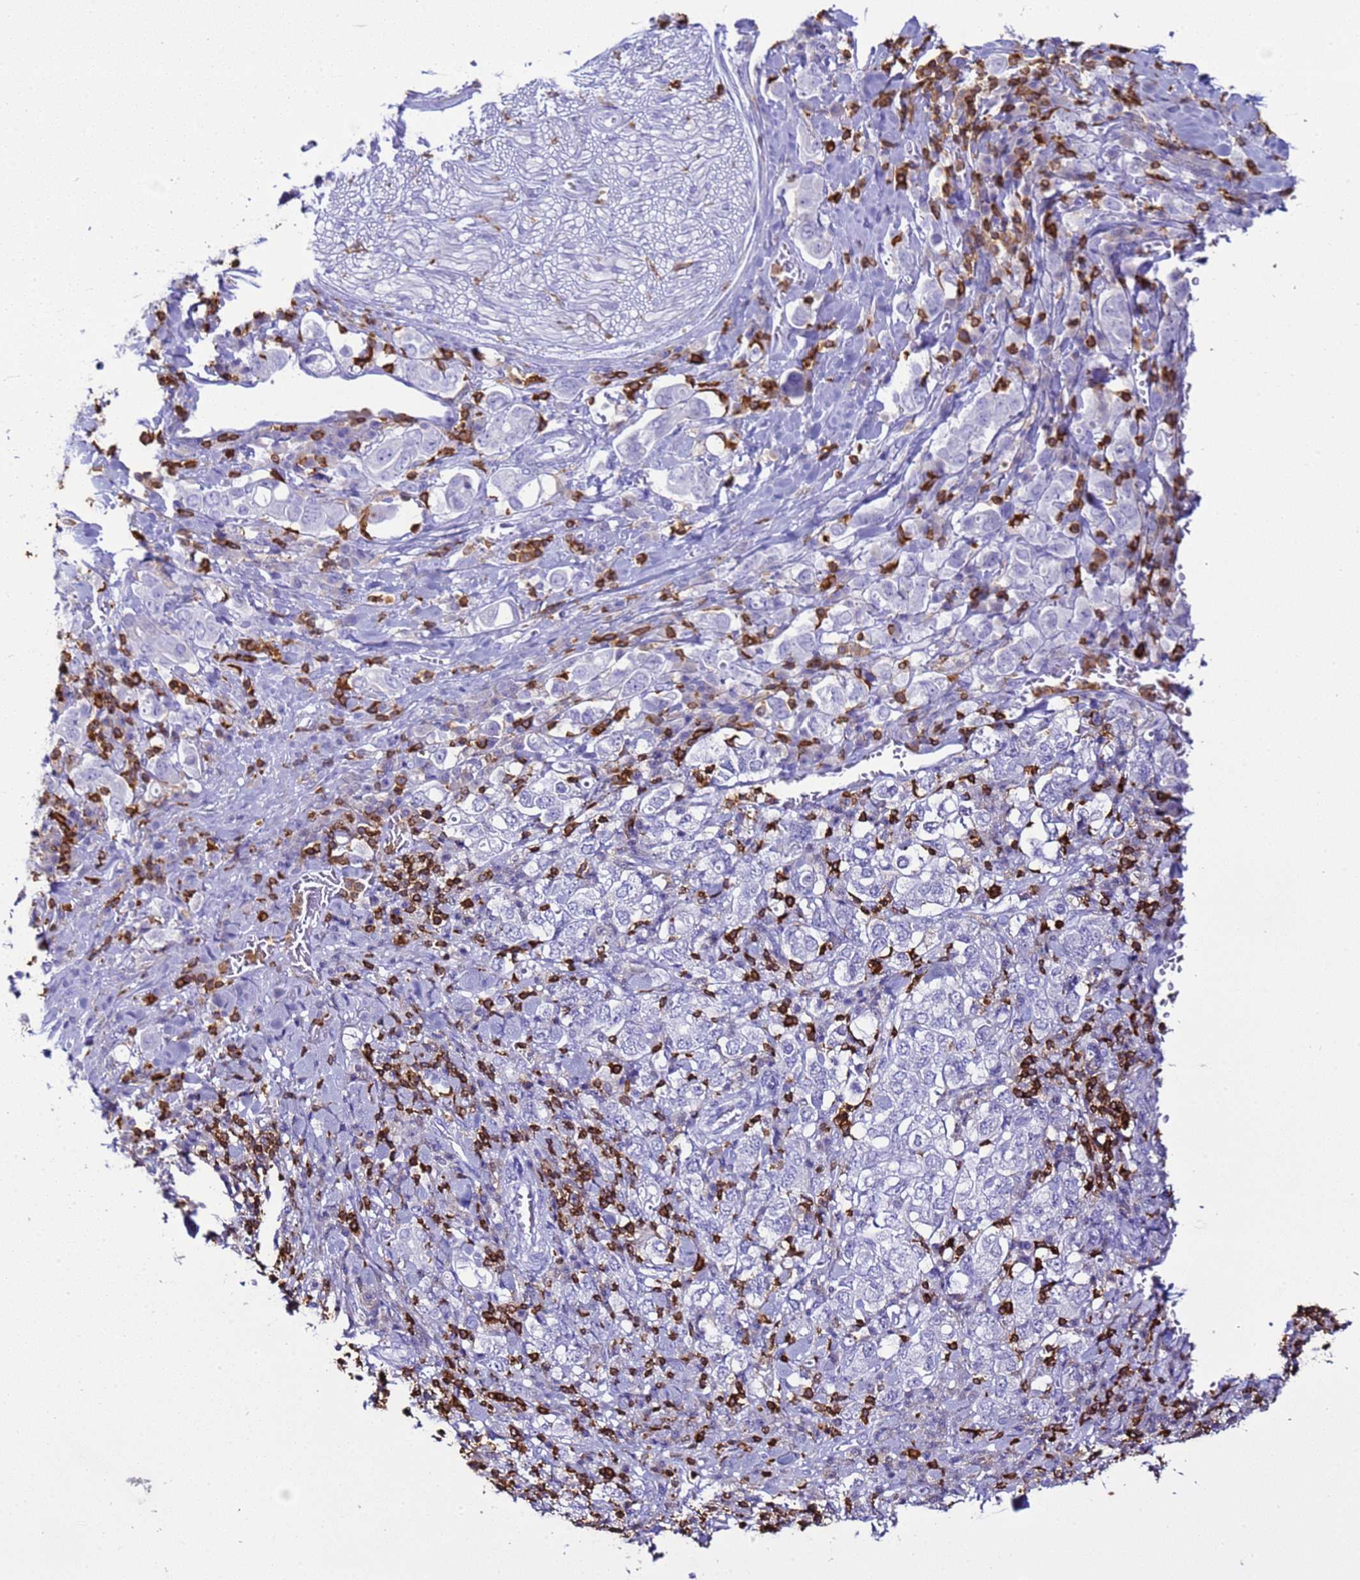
{"staining": {"intensity": "negative", "quantity": "none", "location": "none"}, "tissue": "stomach cancer", "cell_type": "Tumor cells", "image_type": "cancer", "snomed": [{"axis": "morphology", "description": "Adenocarcinoma, NOS"}, {"axis": "topography", "description": "Stomach, upper"}], "caption": "The photomicrograph exhibits no significant positivity in tumor cells of stomach adenocarcinoma.", "gene": "IRF5", "patient": {"sex": "male", "age": 62}}